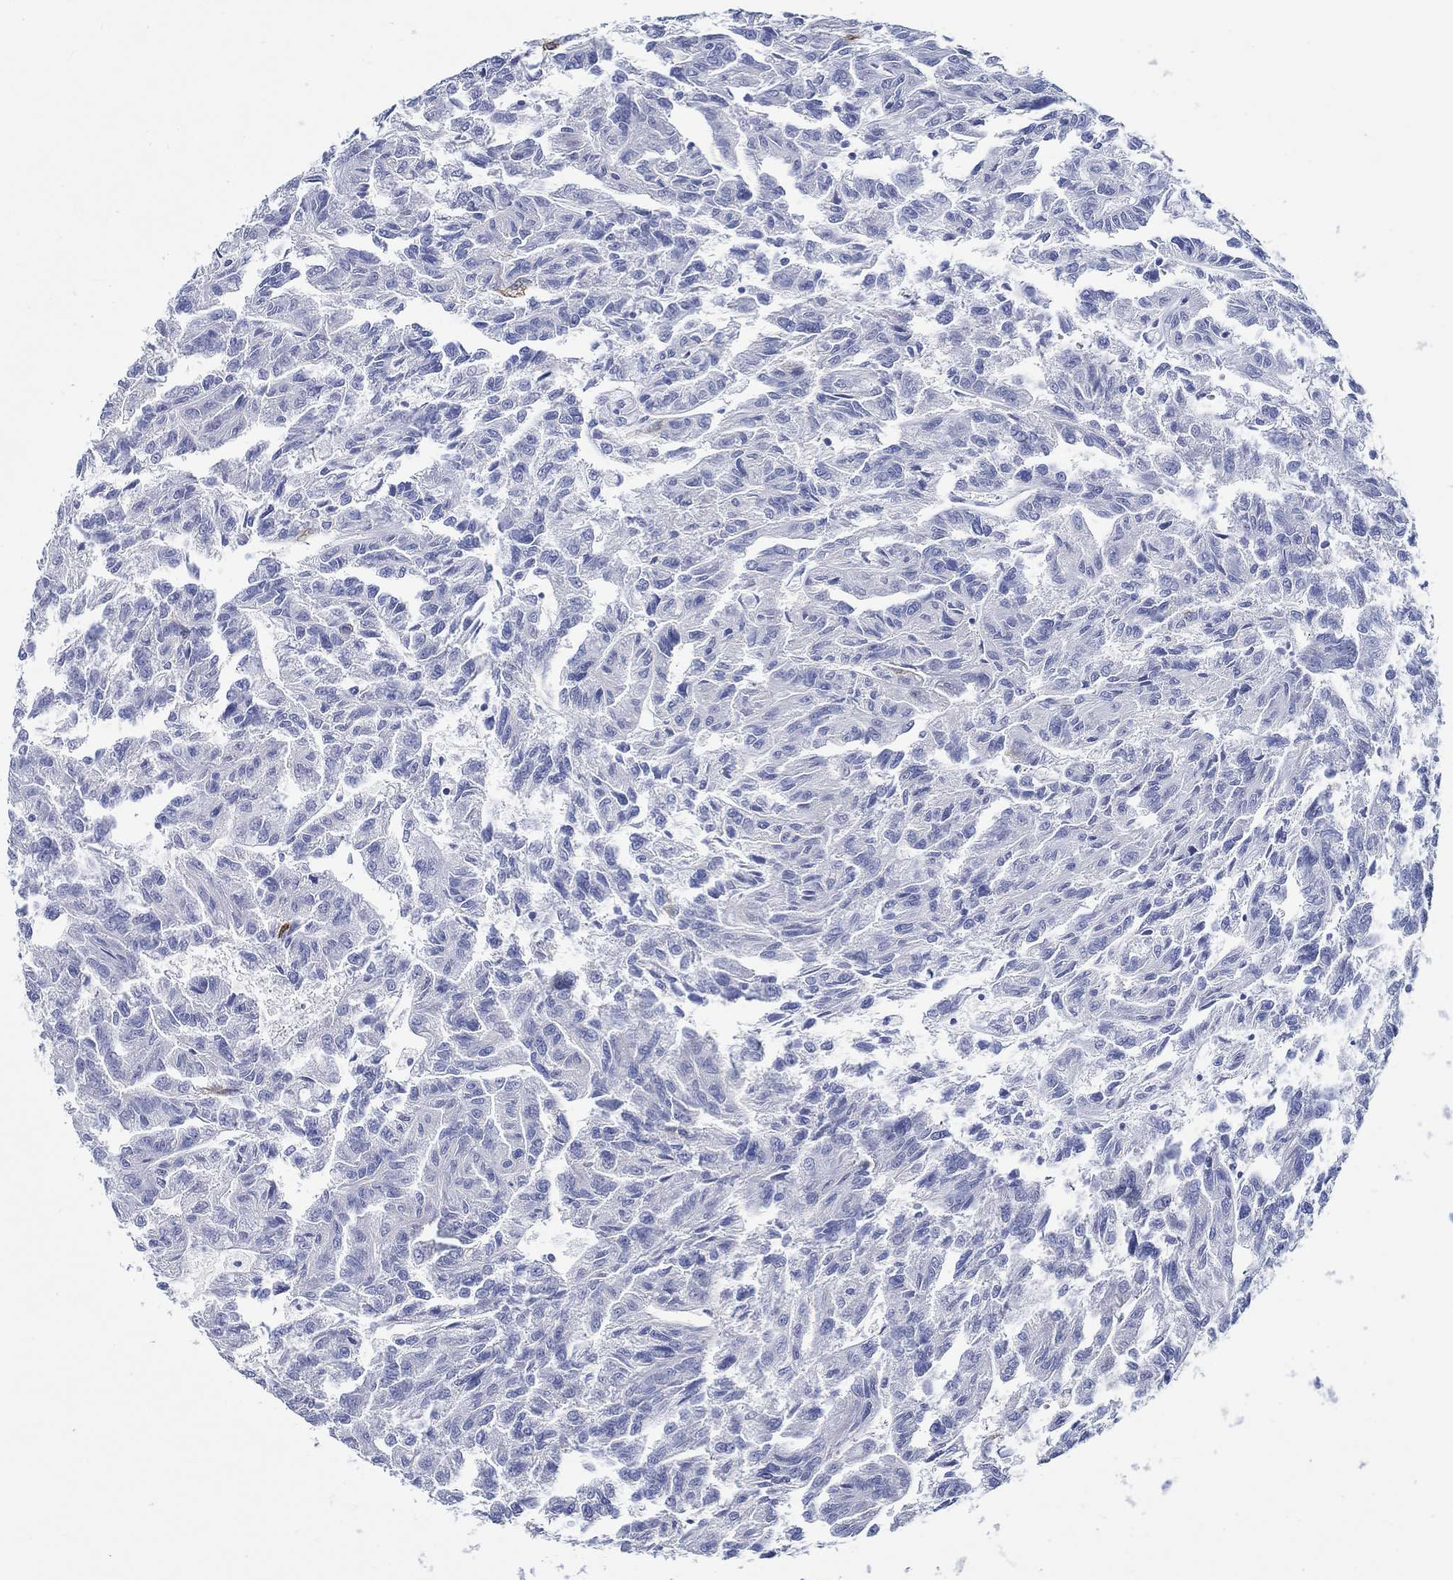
{"staining": {"intensity": "negative", "quantity": "none", "location": "none"}, "tissue": "renal cancer", "cell_type": "Tumor cells", "image_type": "cancer", "snomed": [{"axis": "morphology", "description": "Adenocarcinoma, NOS"}, {"axis": "topography", "description": "Kidney"}], "caption": "Renal adenocarcinoma was stained to show a protein in brown. There is no significant positivity in tumor cells. (DAB immunohistochemistry (IHC), high magnification).", "gene": "FBXO2", "patient": {"sex": "male", "age": 79}}